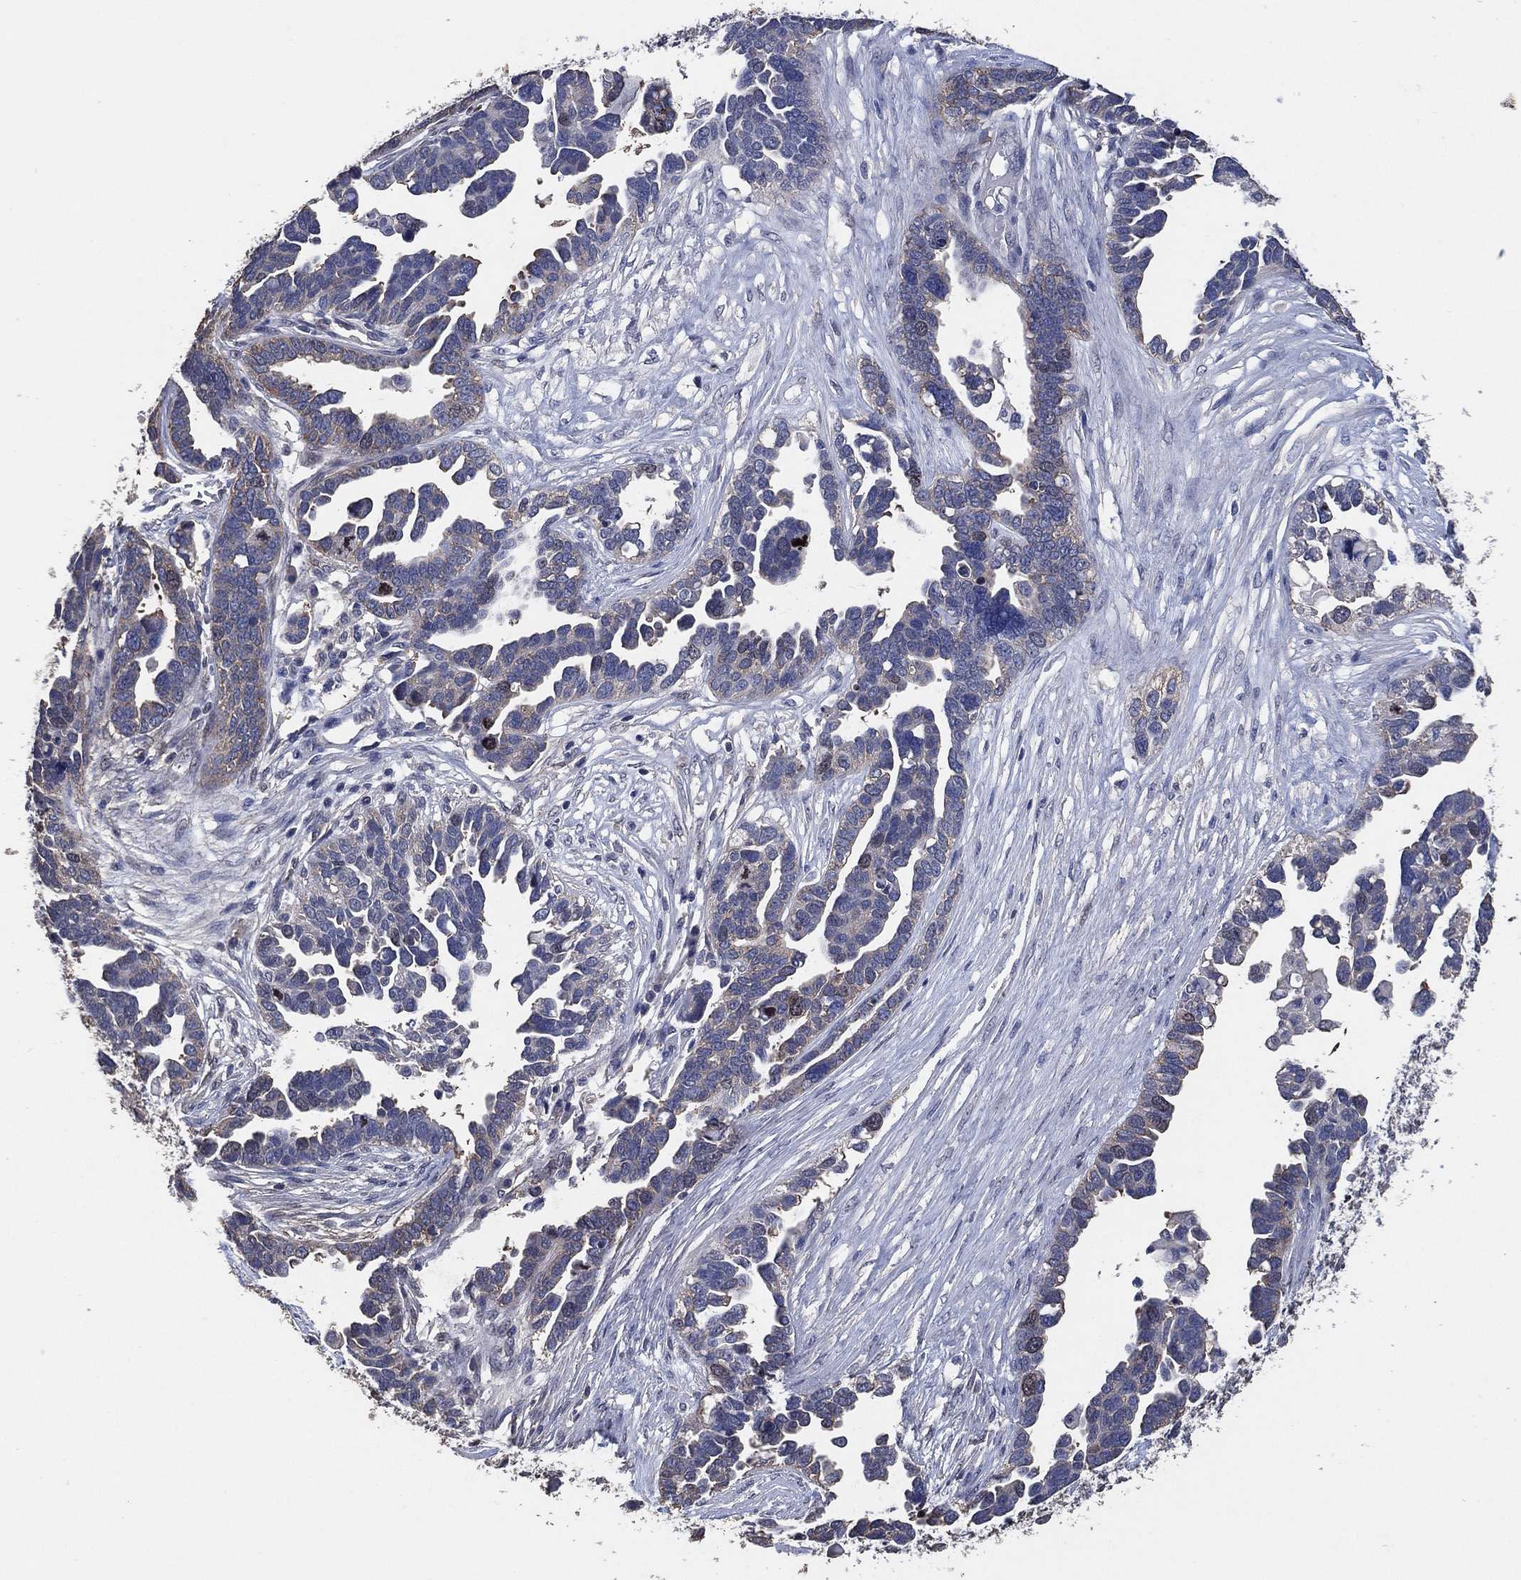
{"staining": {"intensity": "weak", "quantity": "<25%", "location": "cytoplasmic/membranous"}, "tissue": "ovarian cancer", "cell_type": "Tumor cells", "image_type": "cancer", "snomed": [{"axis": "morphology", "description": "Cystadenocarcinoma, serous, NOS"}, {"axis": "topography", "description": "Ovary"}], "caption": "Immunohistochemistry (IHC) micrograph of human ovarian serous cystadenocarcinoma stained for a protein (brown), which displays no positivity in tumor cells.", "gene": "KLK5", "patient": {"sex": "female", "age": 54}}